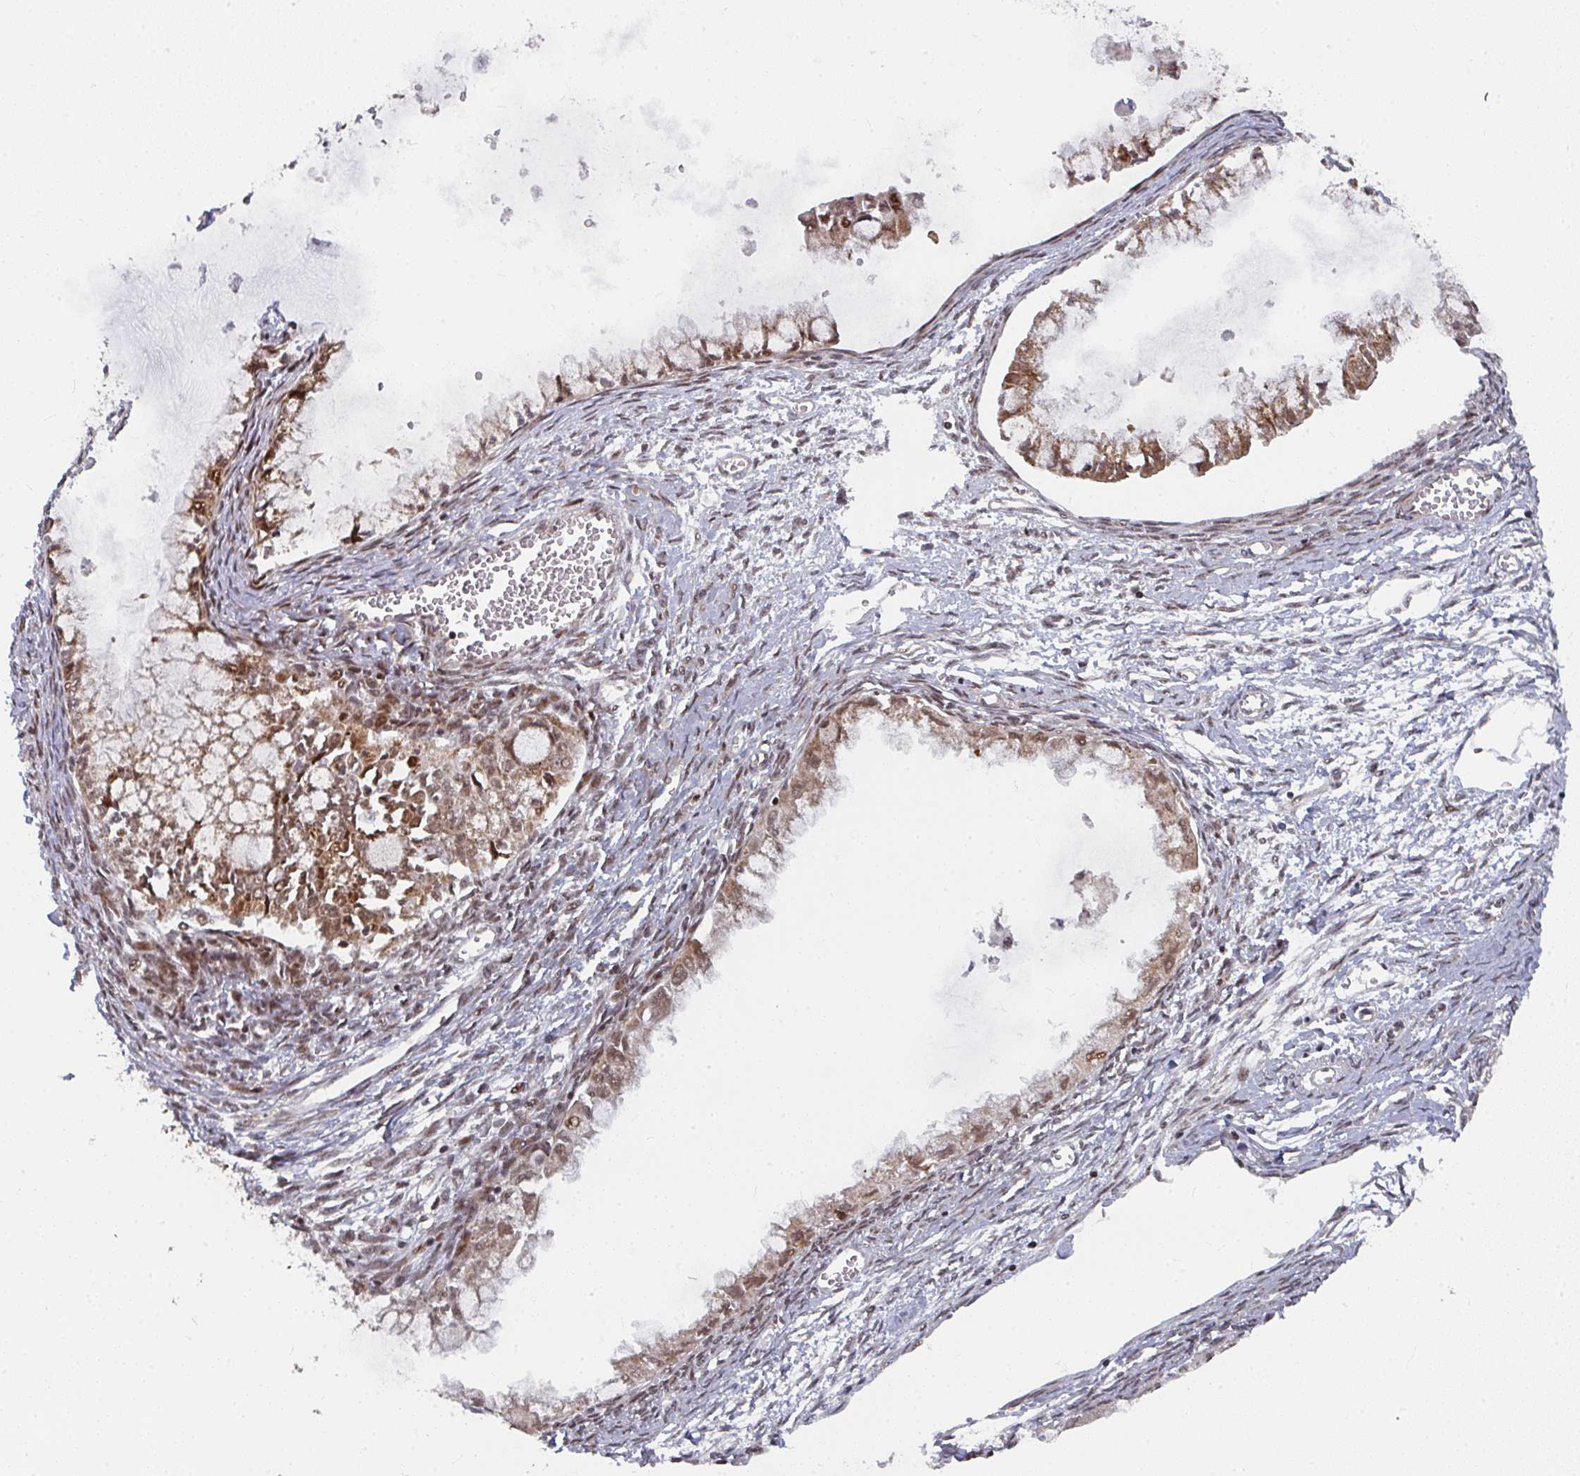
{"staining": {"intensity": "moderate", "quantity": ">75%", "location": "cytoplasmic/membranous,nuclear"}, "tissue": "ovarian cancer", "cell_type": "Tumor cells", "image_type": "cancer", "snomed": [{"axis": "morphology", "description": "Cystadenocarcinoma, mucinous, NOS"}, {"axis": "topography", "description": "Ovary"}], "caption": "Protein expression analysis of human mucinous cystadenocarcinoma (ovarian) reveals moderate cytoplasmic/membranous and nuclear positivity in approximately >75% of tumor cells. The staining is performed using DAB (3,3'-diaminobenzidine) brown chromogen to label protein expression. The nuclei are counter-stained blue using hematoxylin.", "gene": "RBBP5", "patient": {"sex": "female", "age": 34}}